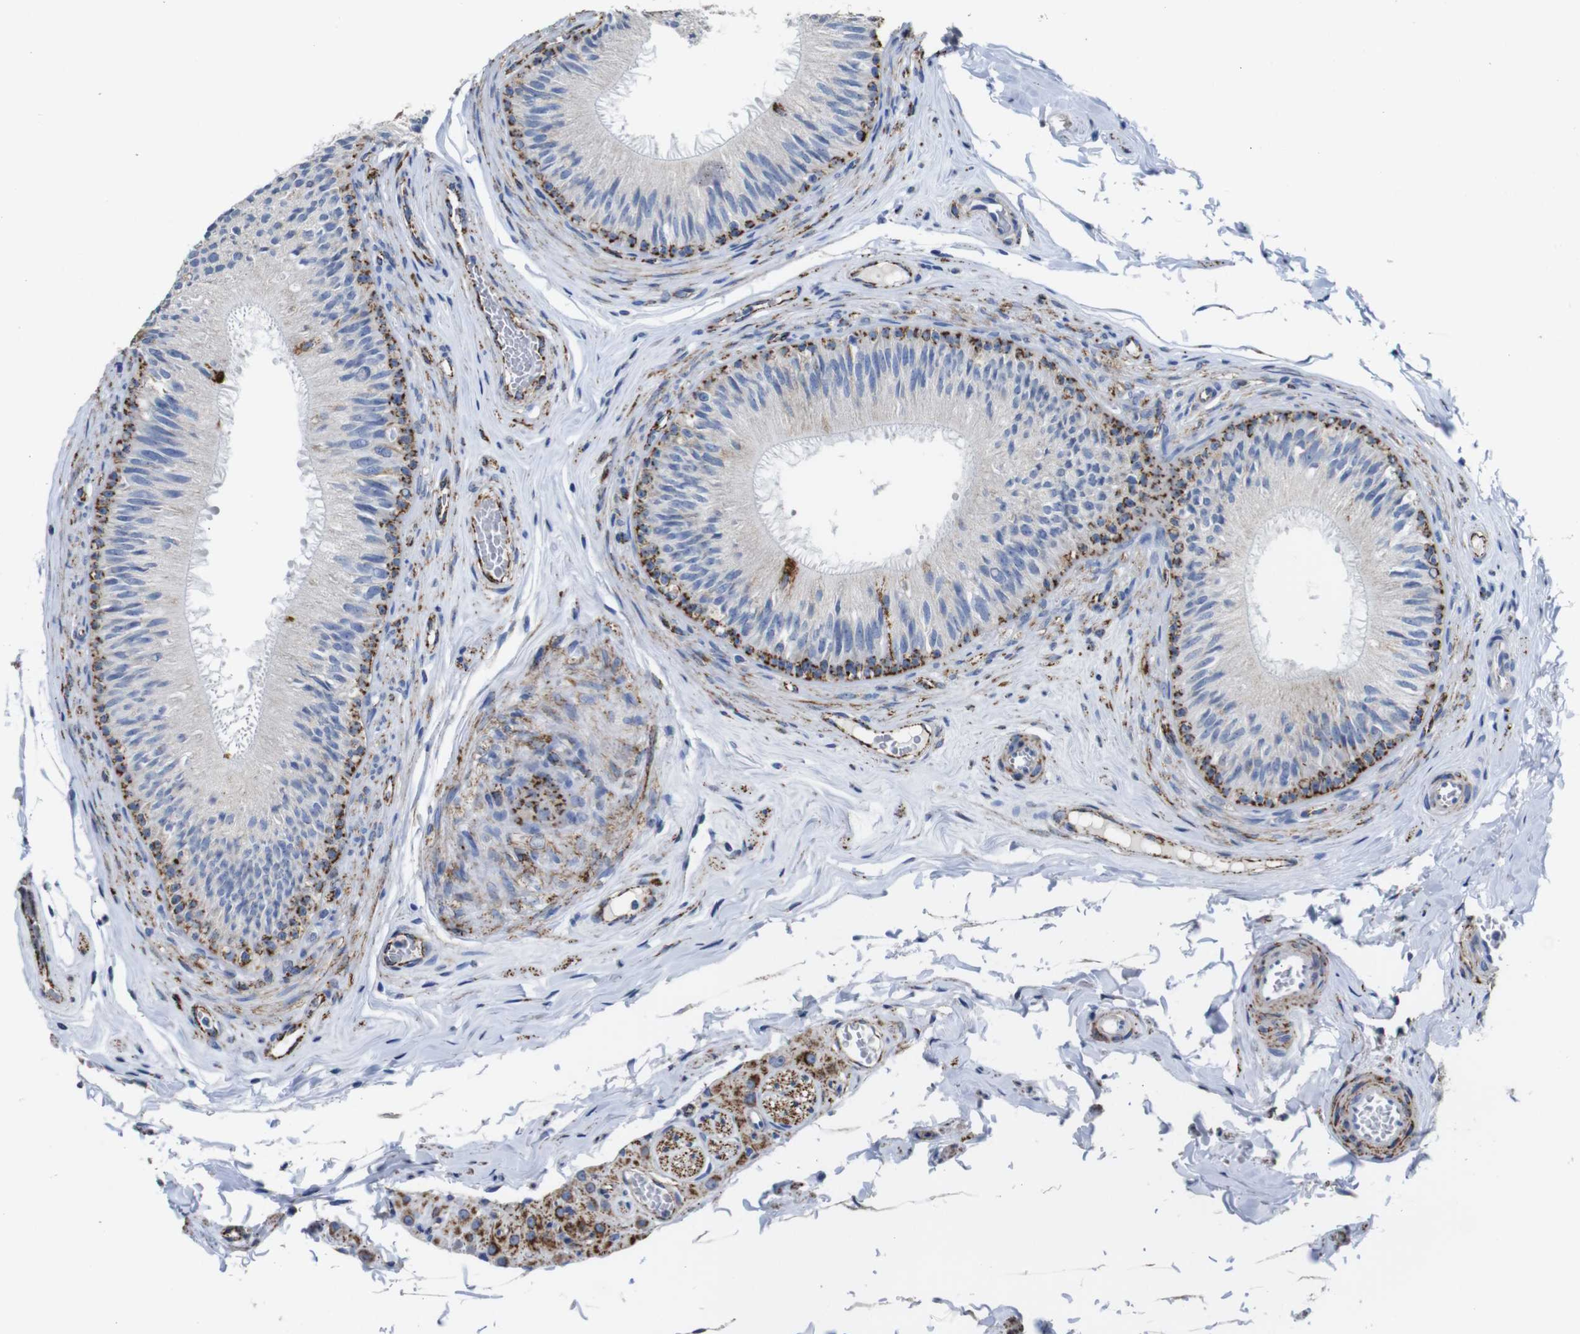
{"staining": {"intensity": "strong", "quantity": "<25%", "location": "cytoplasmic/membranous"}, "tissue": "epididymis", "cell_type": "Glandular cells", "image_type": "normal", "snomed": [{"axis": "morphology", "description": "Normal tissue, NOS"}, {"axis": "topography", "description": "Testis"}, {"axis": "topography", "description": "Epididymis"}], "caption": "Immunohistochemical staining of normal human epididymis exhibits medium levels of strong cytoplasmic/membranous staining in approximately <25% of glandular cells.", "gene": "MAOA", "patient": {"sex": "male", "age": 36}}